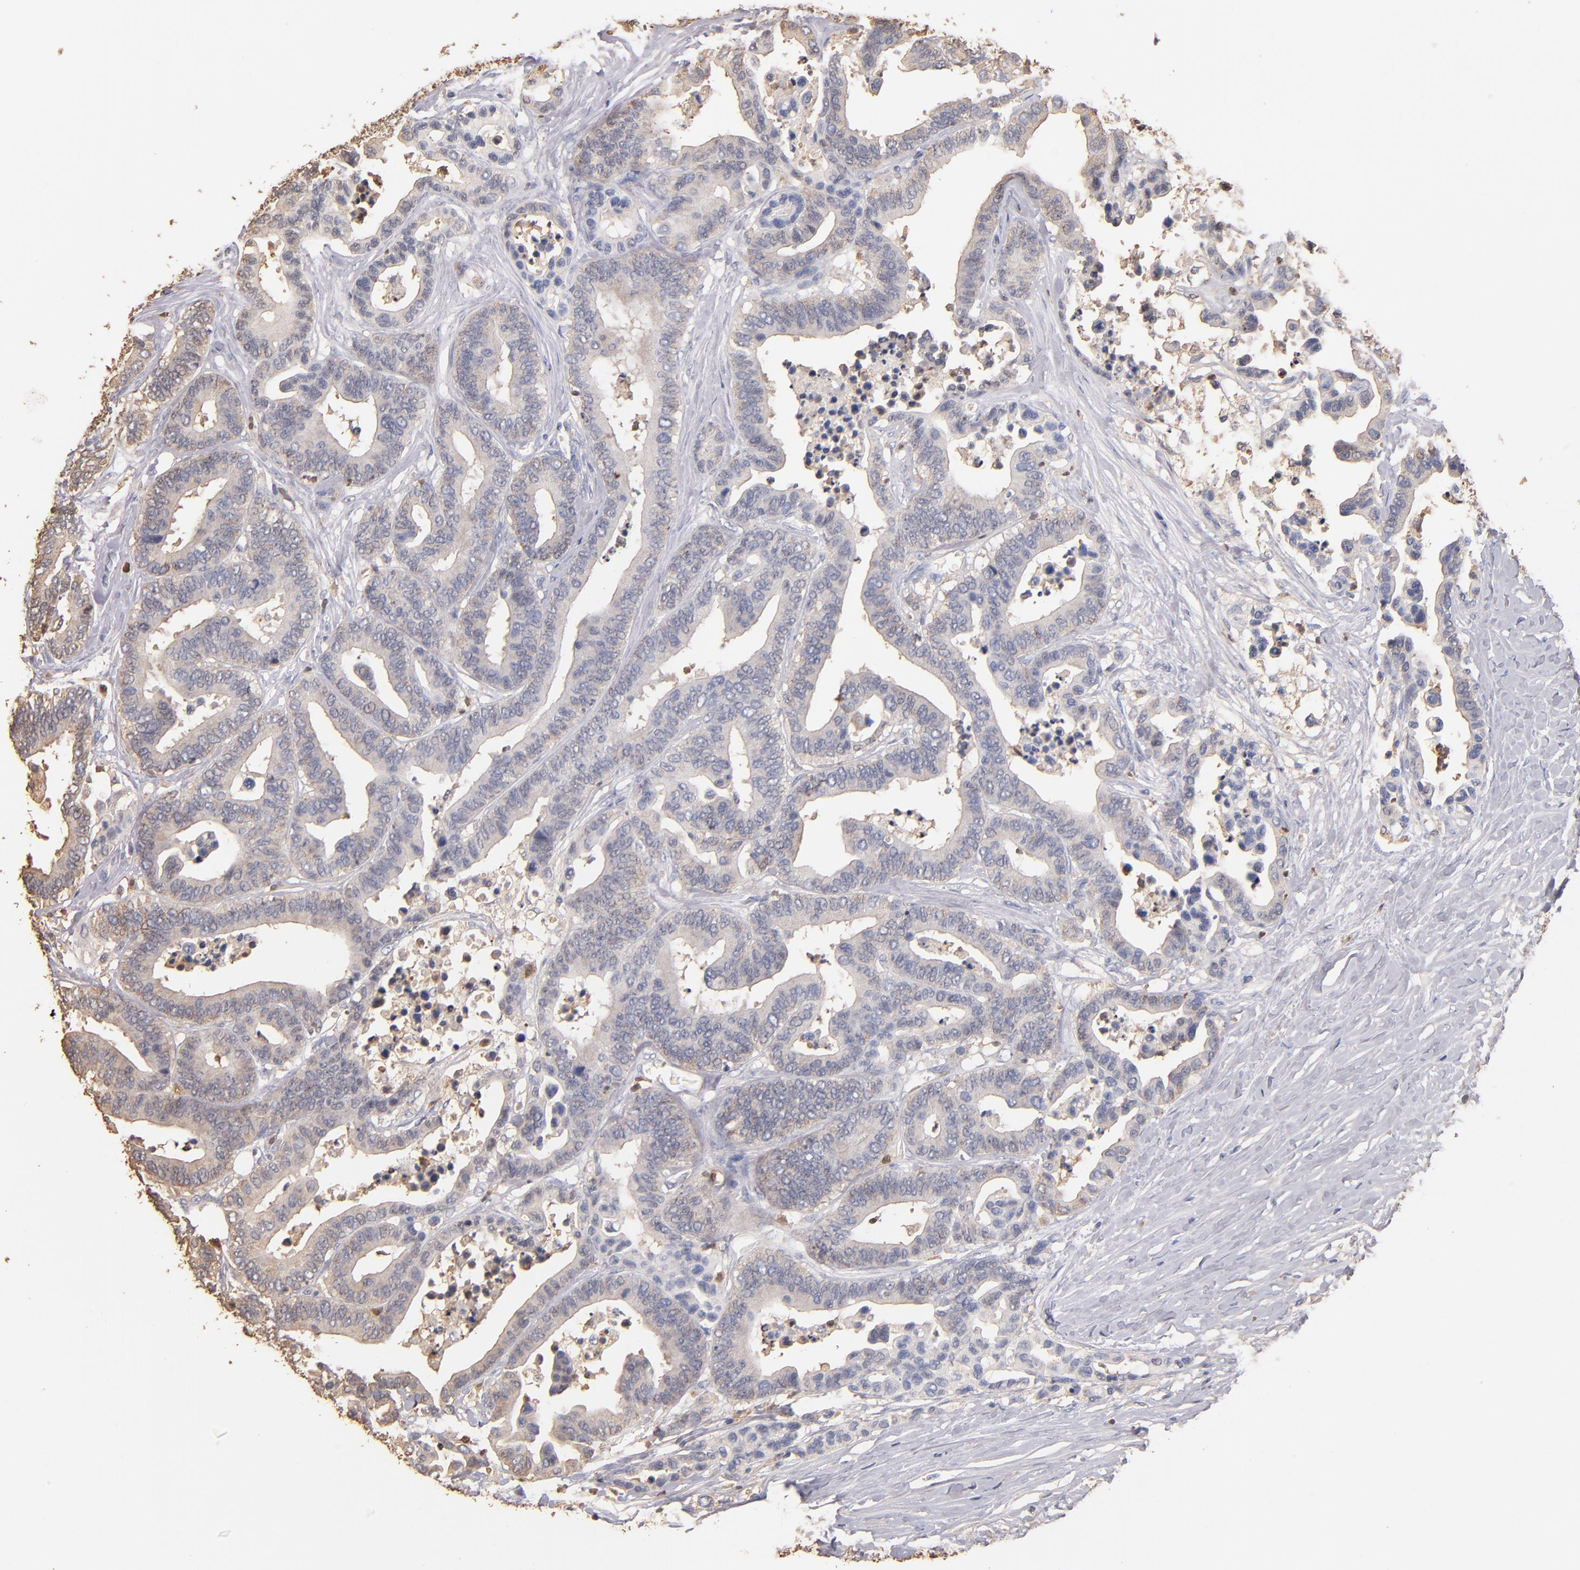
{"staining": {"intensity": "weak", "quantity": "25%-75%", "location": "cytoplasmic/membranous"}, "tissue": "colorectal cancer", "cell_type": "Tumor cells", "image_type": "cancer", "snomed": [{"axis": "morphology", "description": "Adenocarcinoma, NOS"}, {"axis": "topography", "description": "Colon"}], "caption": "Protein staining of colorectal cancer tissue reveals weak cytoplasmic/membranous positivity in approximately 25%-75% of tumor cells. (DAB (3,3'-diaminobenzidine) IHC, brown staining for protein, blue staining for nuclei).", "gene": "RO60", "patient": {"sex": "male", "age": 82}}